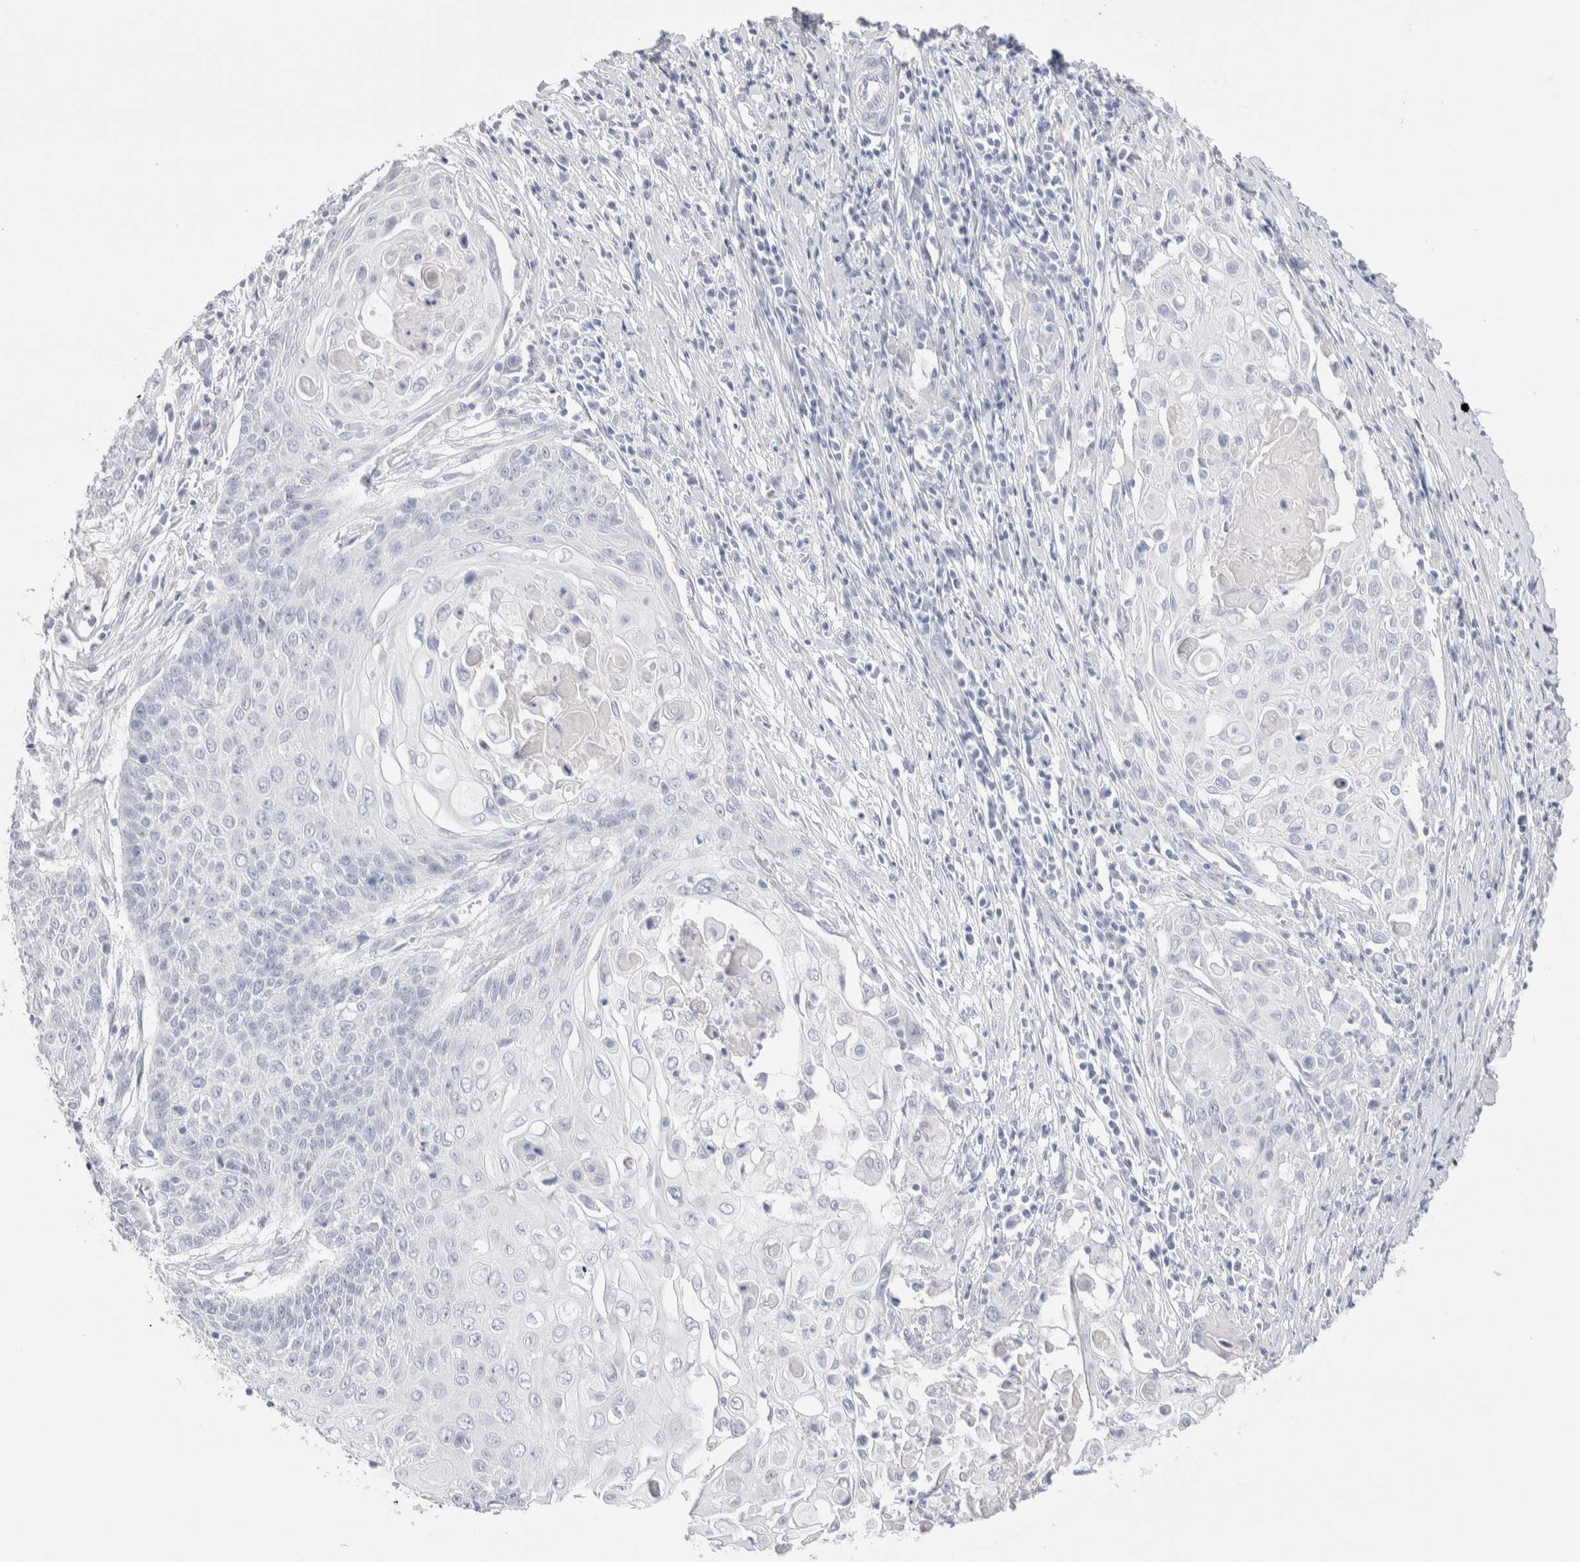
{"staining": {"intensity": "negative", "quantity": "none", "location": "none"}, "tissue": "cervical cancer", "cell_type": "Tumor cells", "image_type": "cancer", "snomed": [{"axis": "morphology", "description": "Squamous cell carcinoma, NOS"}, {"axis": "topography", "description": "Cervix"}], "caption": "There is no significant expression in tumor cells of cervical squamous cell carcinoma. The staining was performed using DAB to visualize the protein expression in brown, while the nuclei were stained in blue with hematoxylin (Magnification: 20x).", "gene": "GDA", "patient": {"sex": "female", "age": 39}}